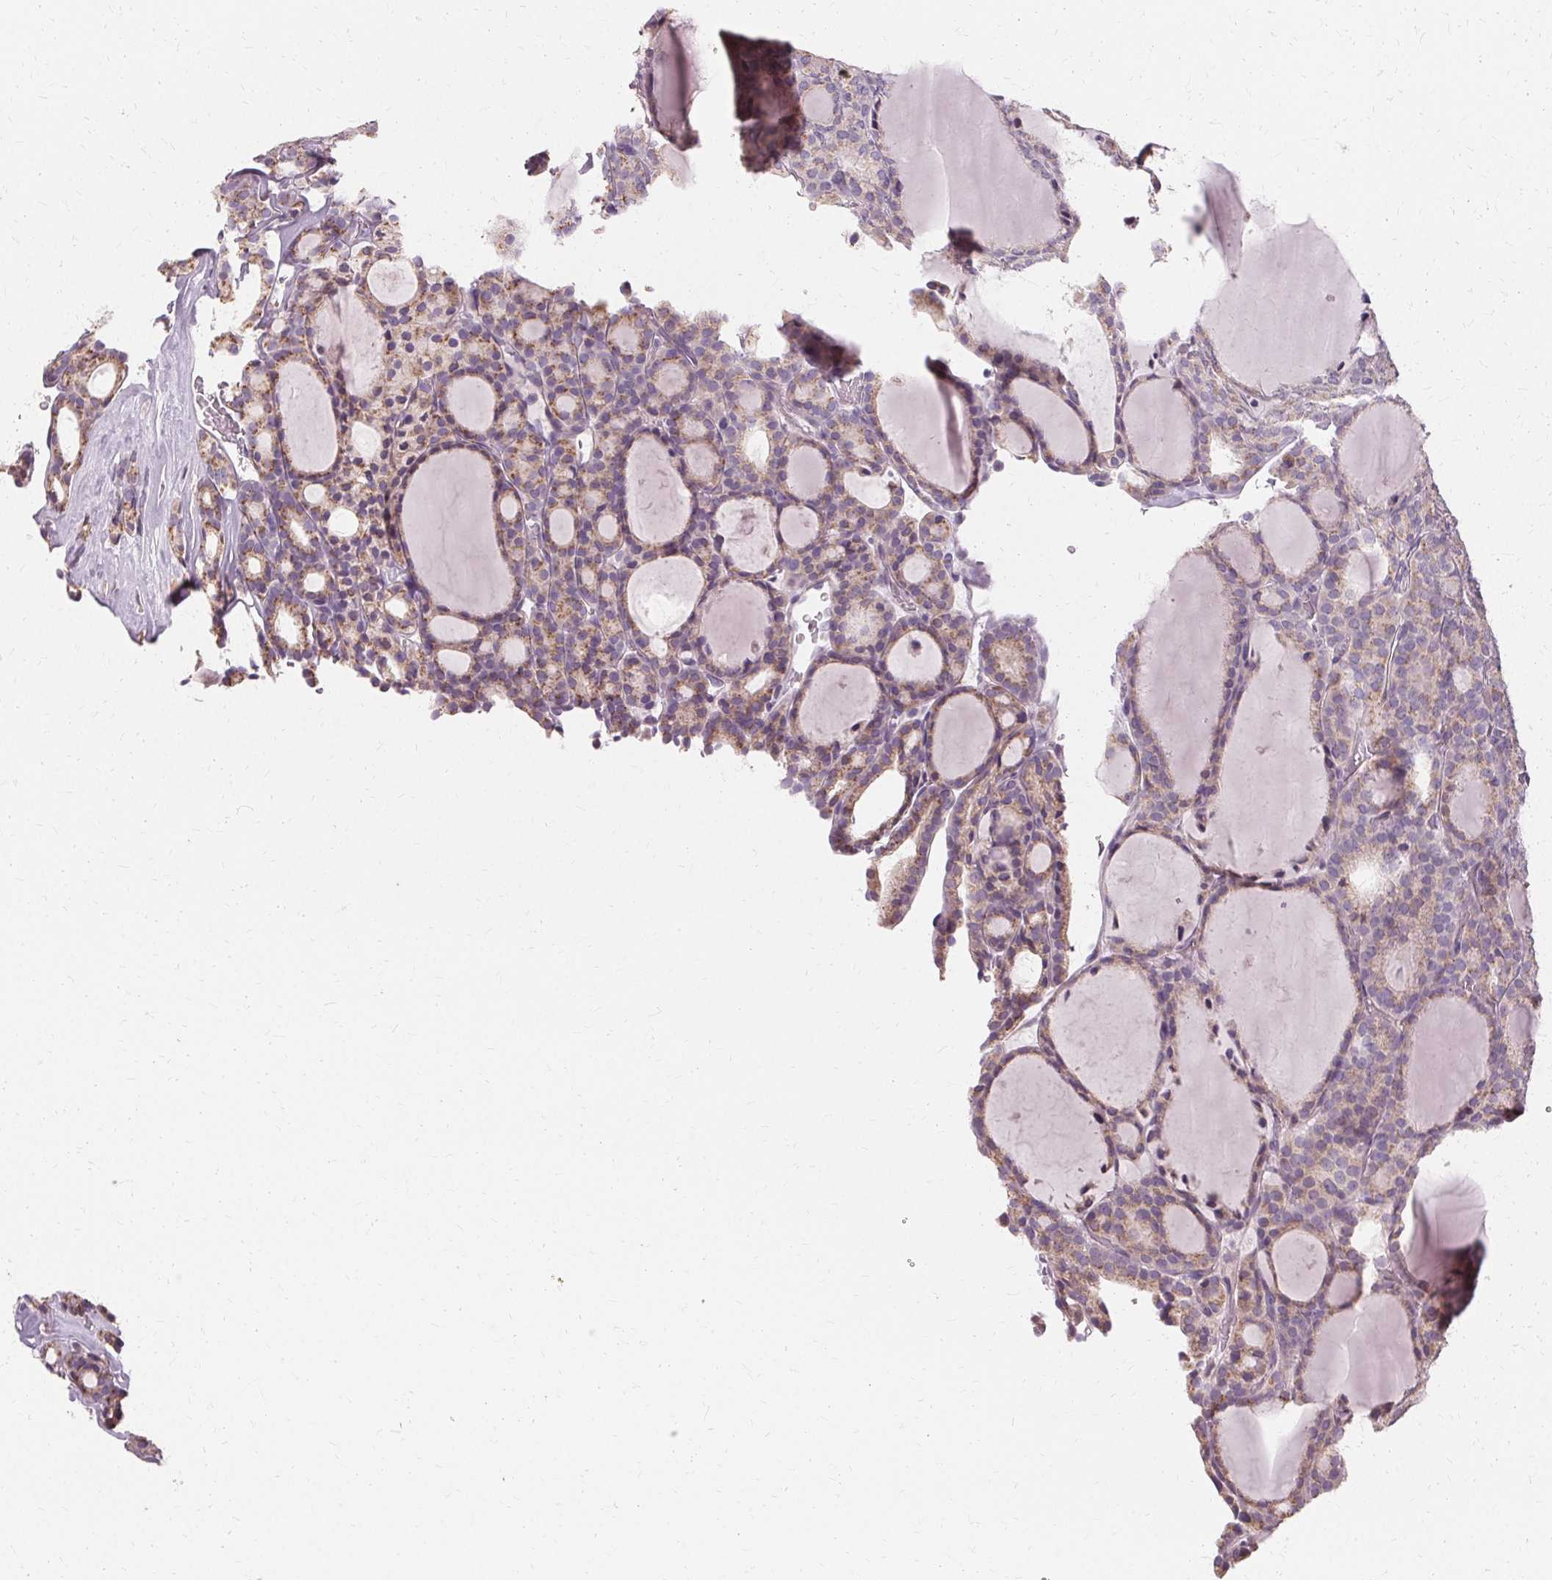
{"staining": {"intensity": "weak", "quantity": ">75%", "location": "cytoplasmic/membranous"}, "tissue": "thyroid cancer", "cell_type": "Tumor cells", "image_type": "cancer", "snomed": [{"axis": "morphology", "description": "Follicular adenoma carcinoma, NOS"}, {"axis": "topography", "description": "Thyroid gland"}], "caption": "The immunohistochemical stain shows weak cytoplasmic/membranous expression in tumor cells of follicular adenoma carcinoma (thyroid) tissue.", "gene": "FCRL3", "patient": {"sex": "male", "age": 74}}